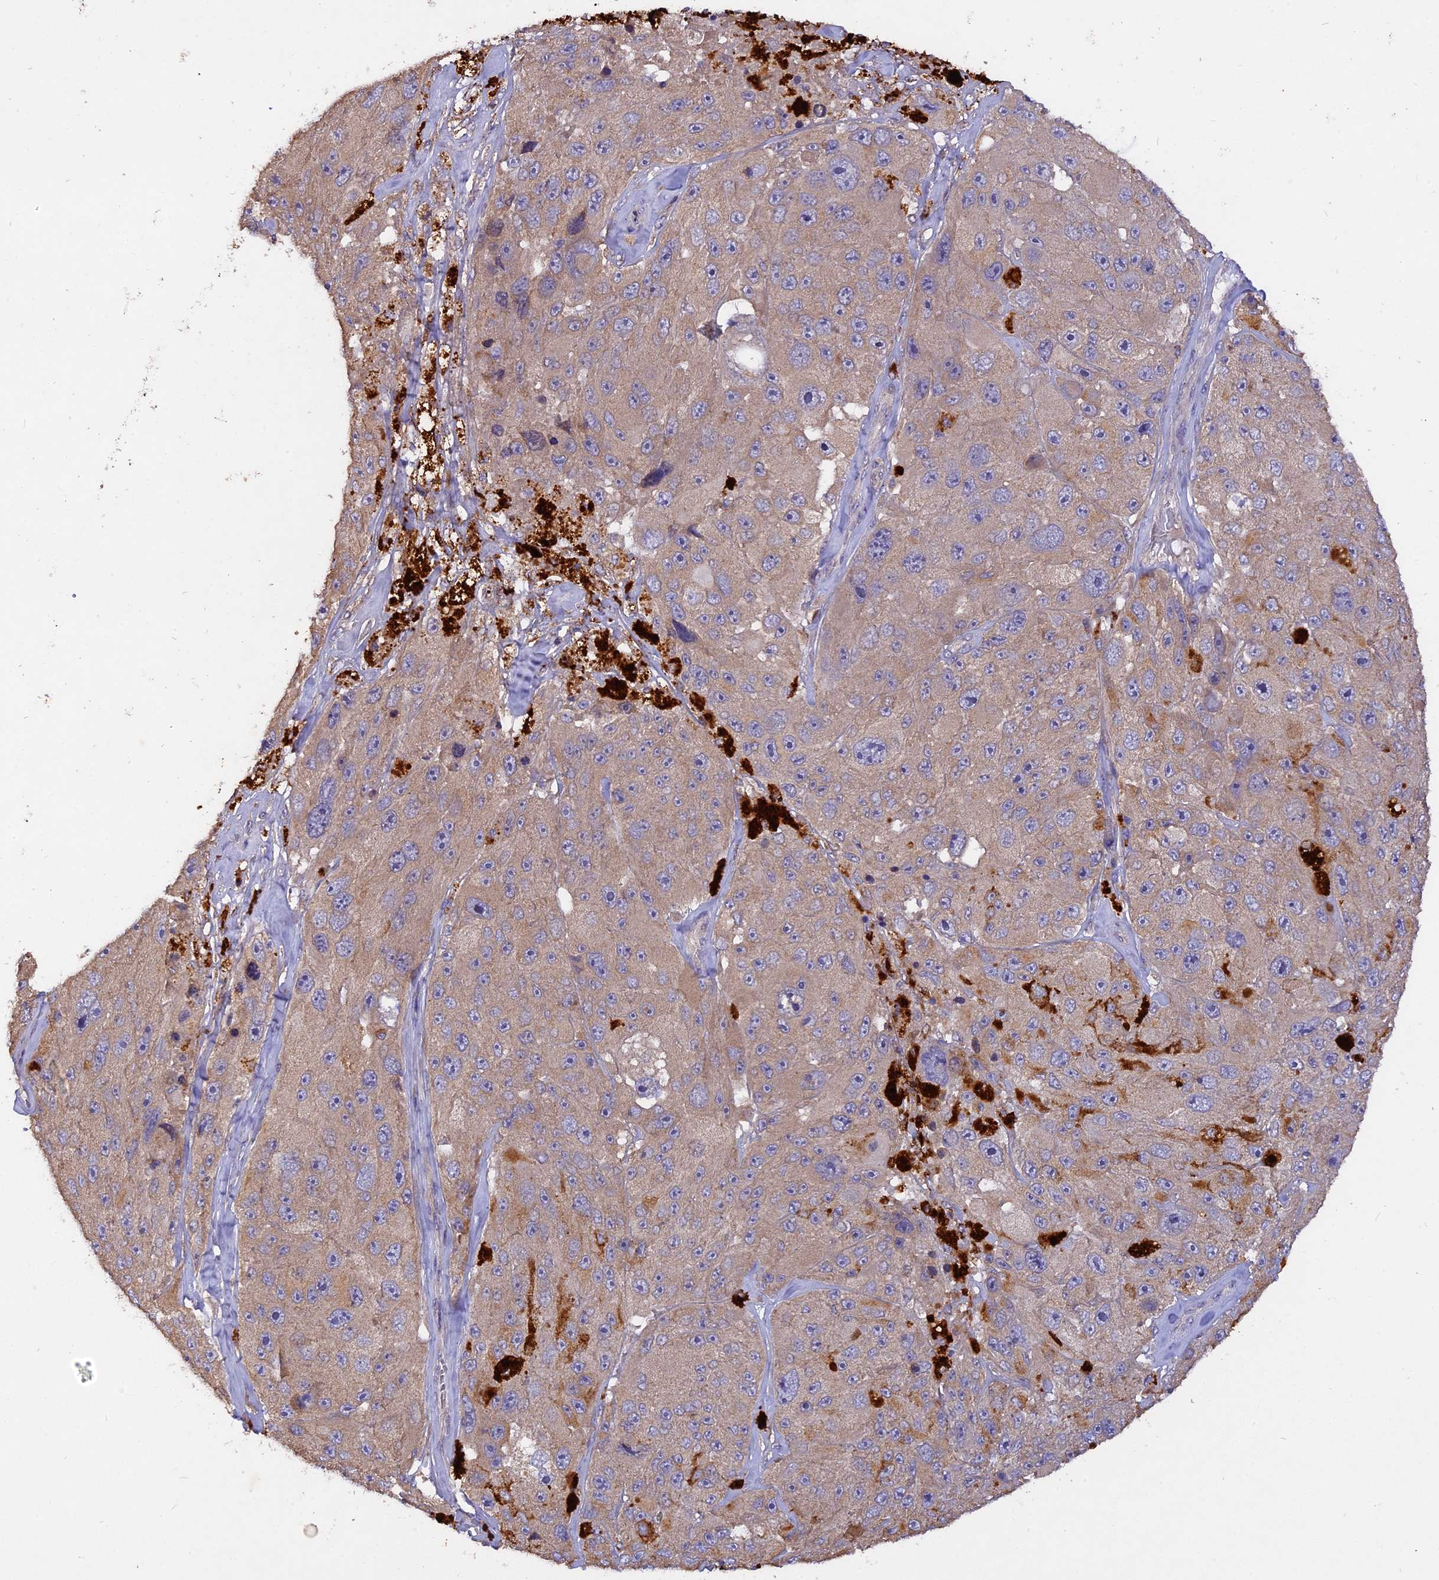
{"staining": {"intensity": "negative", "quantity": "none", "location": "none"}, "tissue": "melanoma", "cell_type": "Tumor cells", "image_type": "cancer", "snomed": [{"axis": "morphology", "description": "Malignant melanoma, Metastatic site"}, {"axis": "topography", "description": "Lymph node"}], "caption": "A photomicrograph of human melanoma is negative for staining in tumor cells.", "gene": "SLC26A4", "patient": {"sex": "male", "age": 62}}